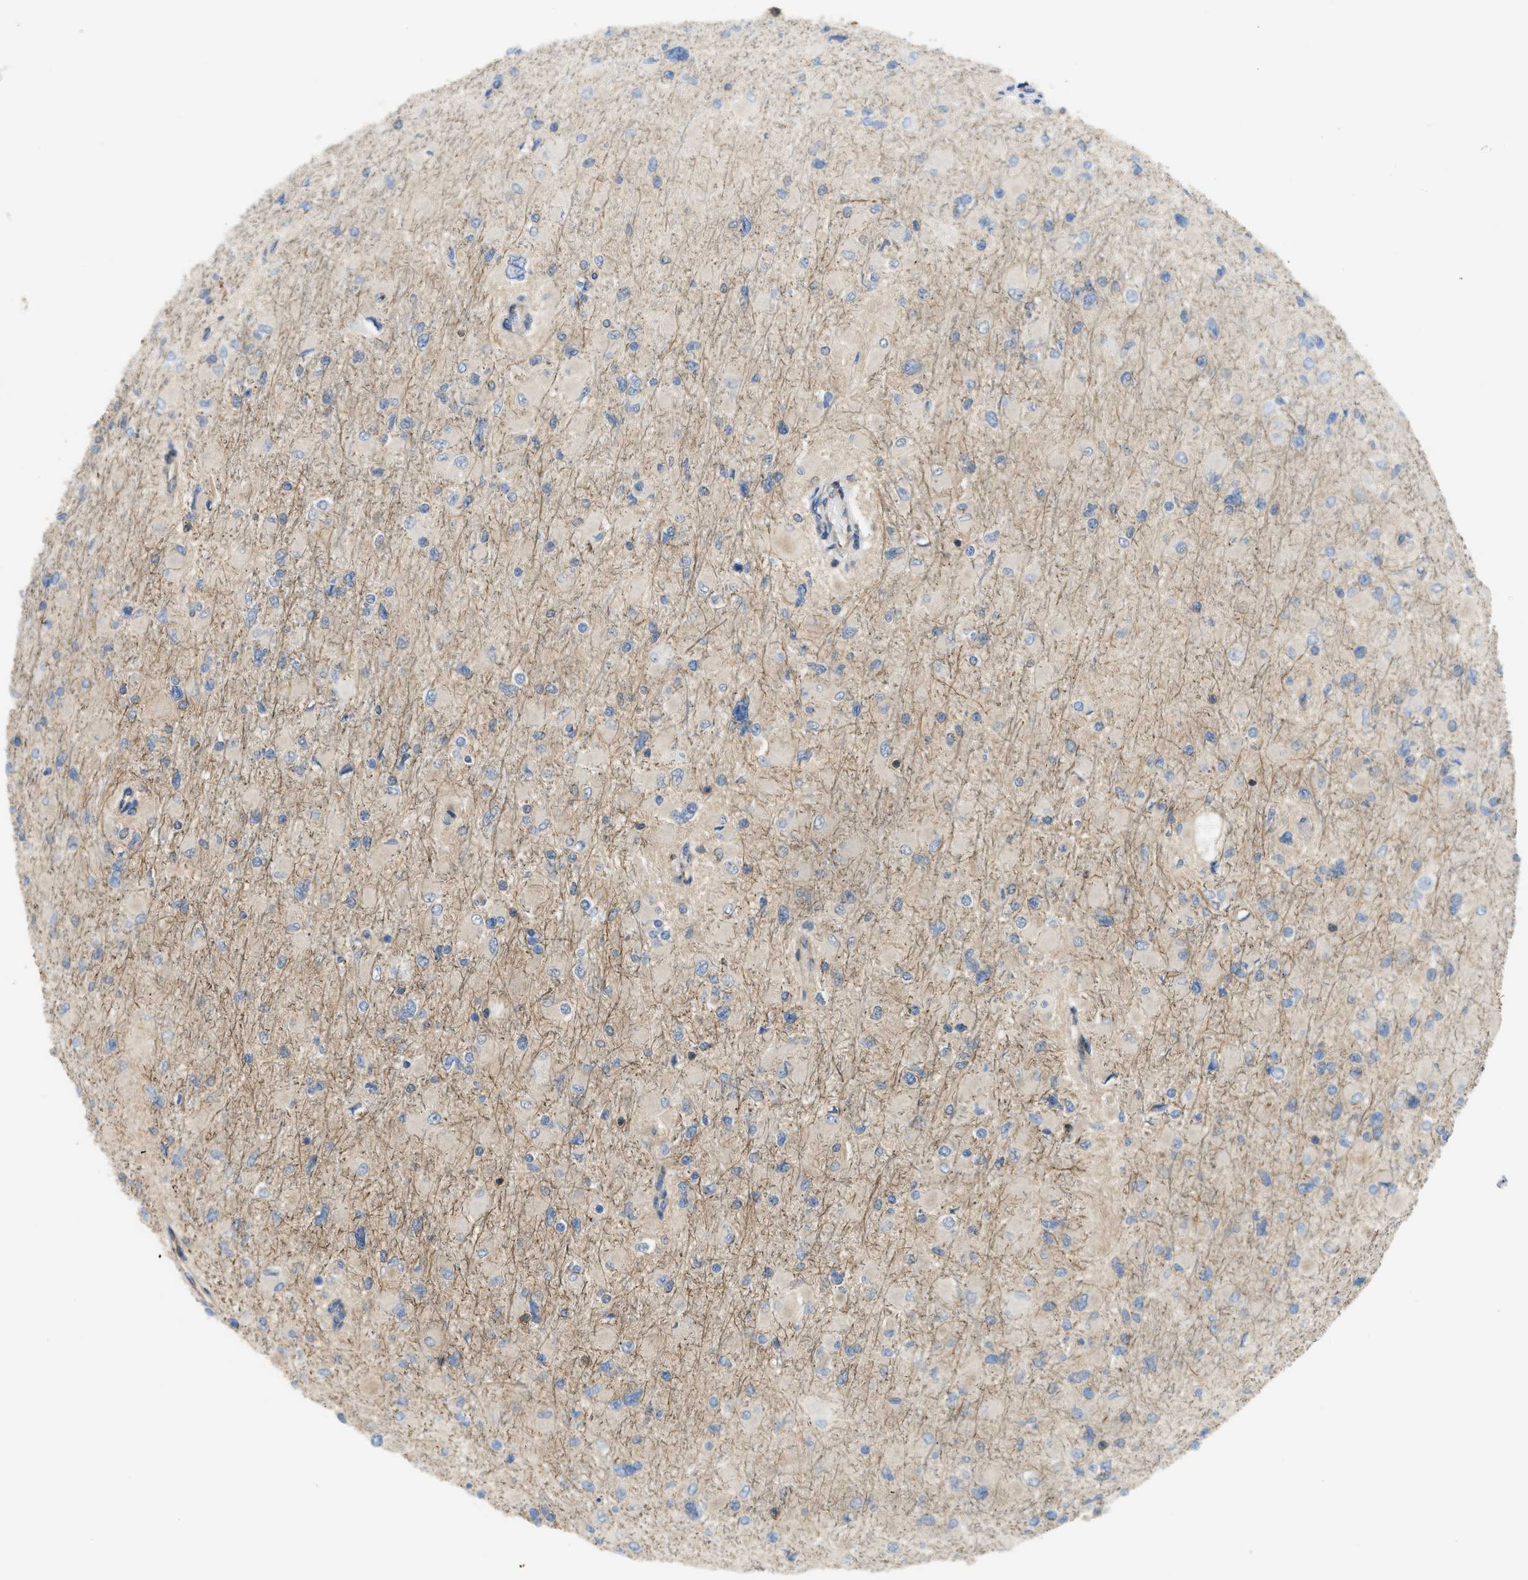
{"staining": {"intensity": "negative", "quantity": "none", "location": "none"}, "tissue": "glioma", "cell_type": "Tumor cells", "image_type": "cancer", "snomed": [{"axis": "morphology", "description": "Glioma, malignant, High grade"}, {"axis": "topography", "description": "Cerebral cortex"}], "caption": "IHC image of human malignant glioma (high-grade) stained for a protein (brown), which shows no expression in tumor cells. (Brightfield microscopy of DAB (3,3'-diaminobenzidine) immunohistochemistry at high magnification).", "gene": "BTN3A2", "patient": {"sex": "female", "age": 36}}